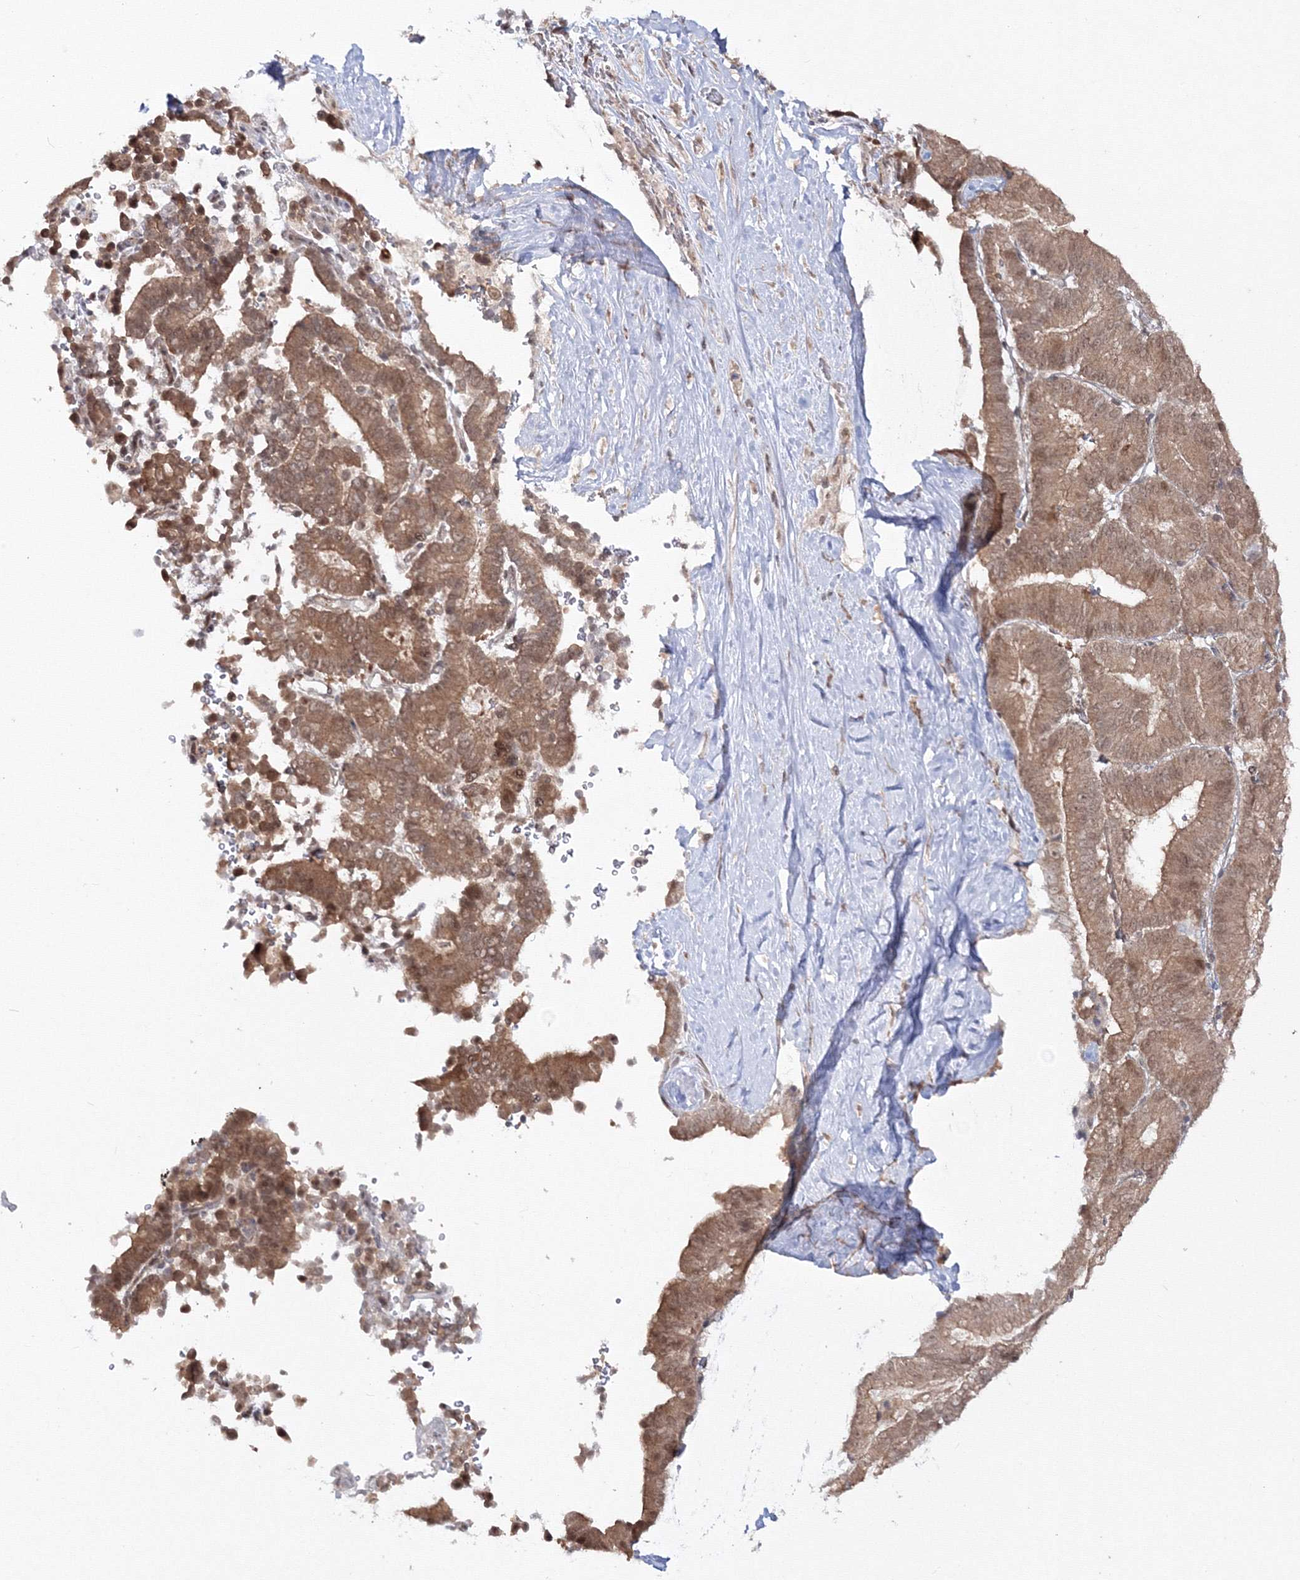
{"staining": {"intensity": "moderate", "quantity": ">75%", "location": "cytoplasmic/membranous"}, "tissue": "liver cancer", "cell_type": "Tumor cells", "image_type": "cancer", "snomed": [{"axis": "morphology", "description": "Cholangiocarcinoma"}, {"axis": "topography", "description": "Liver"}], "caption": "Brown immunohistochemical staining in human cholangiocarcinoma (liver) demonstrates moderate cytoplasmic/membranous positivity in approximately >75% of tumor cells.", "gene": "ZFAND6", "patient": {"sex": "female", "age": 75}}